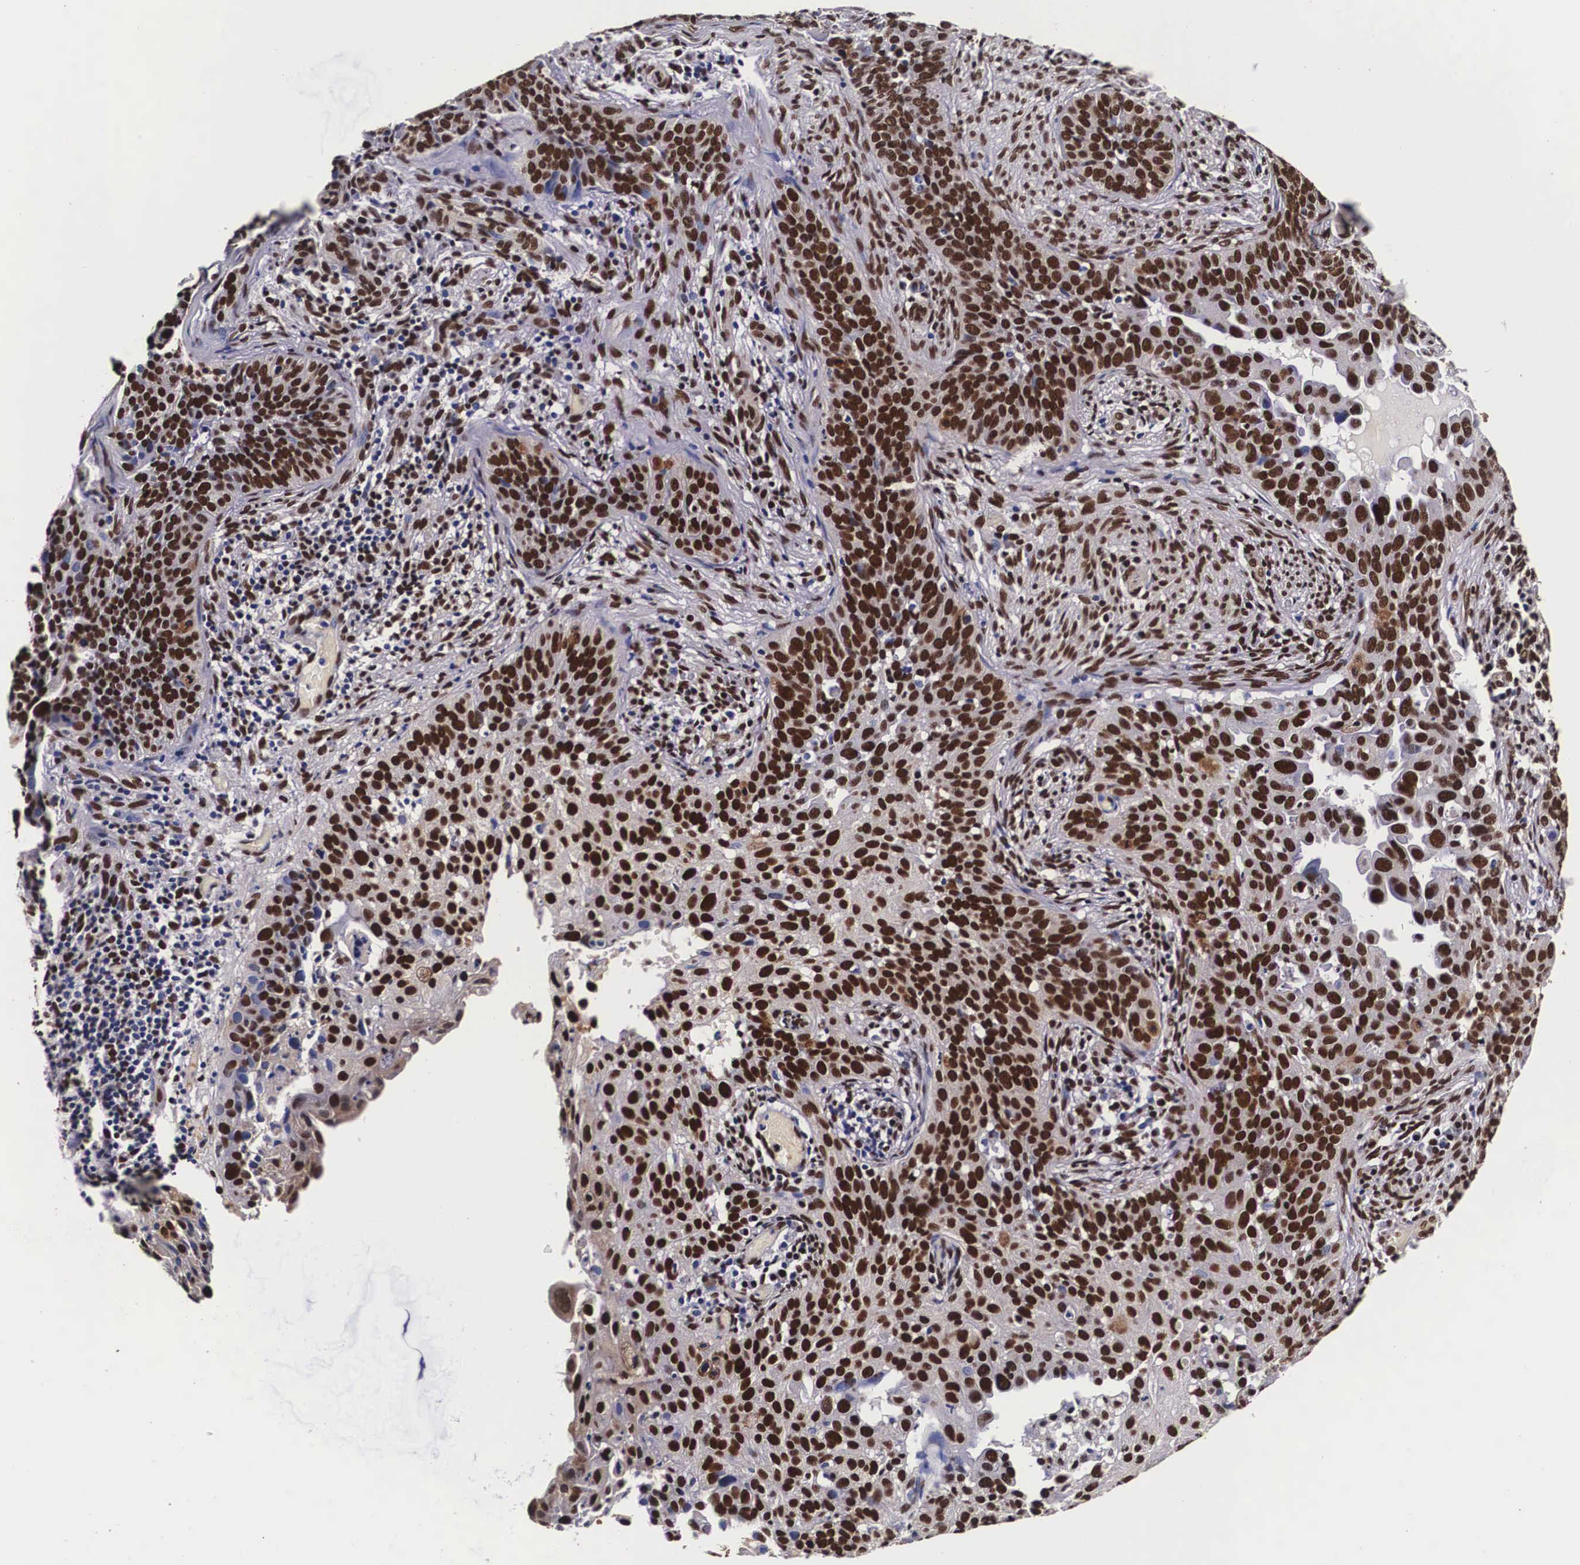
{"staining": {"intensity": "strong", "quantity": ">75%", "location": "nuclear"}, "tissue": "cervical cancer", "cell_type": "Tumor cells", "image_type": "cancer", "snomed": [{"axis": "morphology", "description": "Squamous cell carcinoma, NOS"}, {"axis": "topography", "description": "Cervix"}], "caption": "A brown stain highlights strong nuclear expression of a protein in squamous cell carcinoma (cervical) tumor cells.", "gene": "PABPN1", "patient": {"sex": "female", "age": 31}}